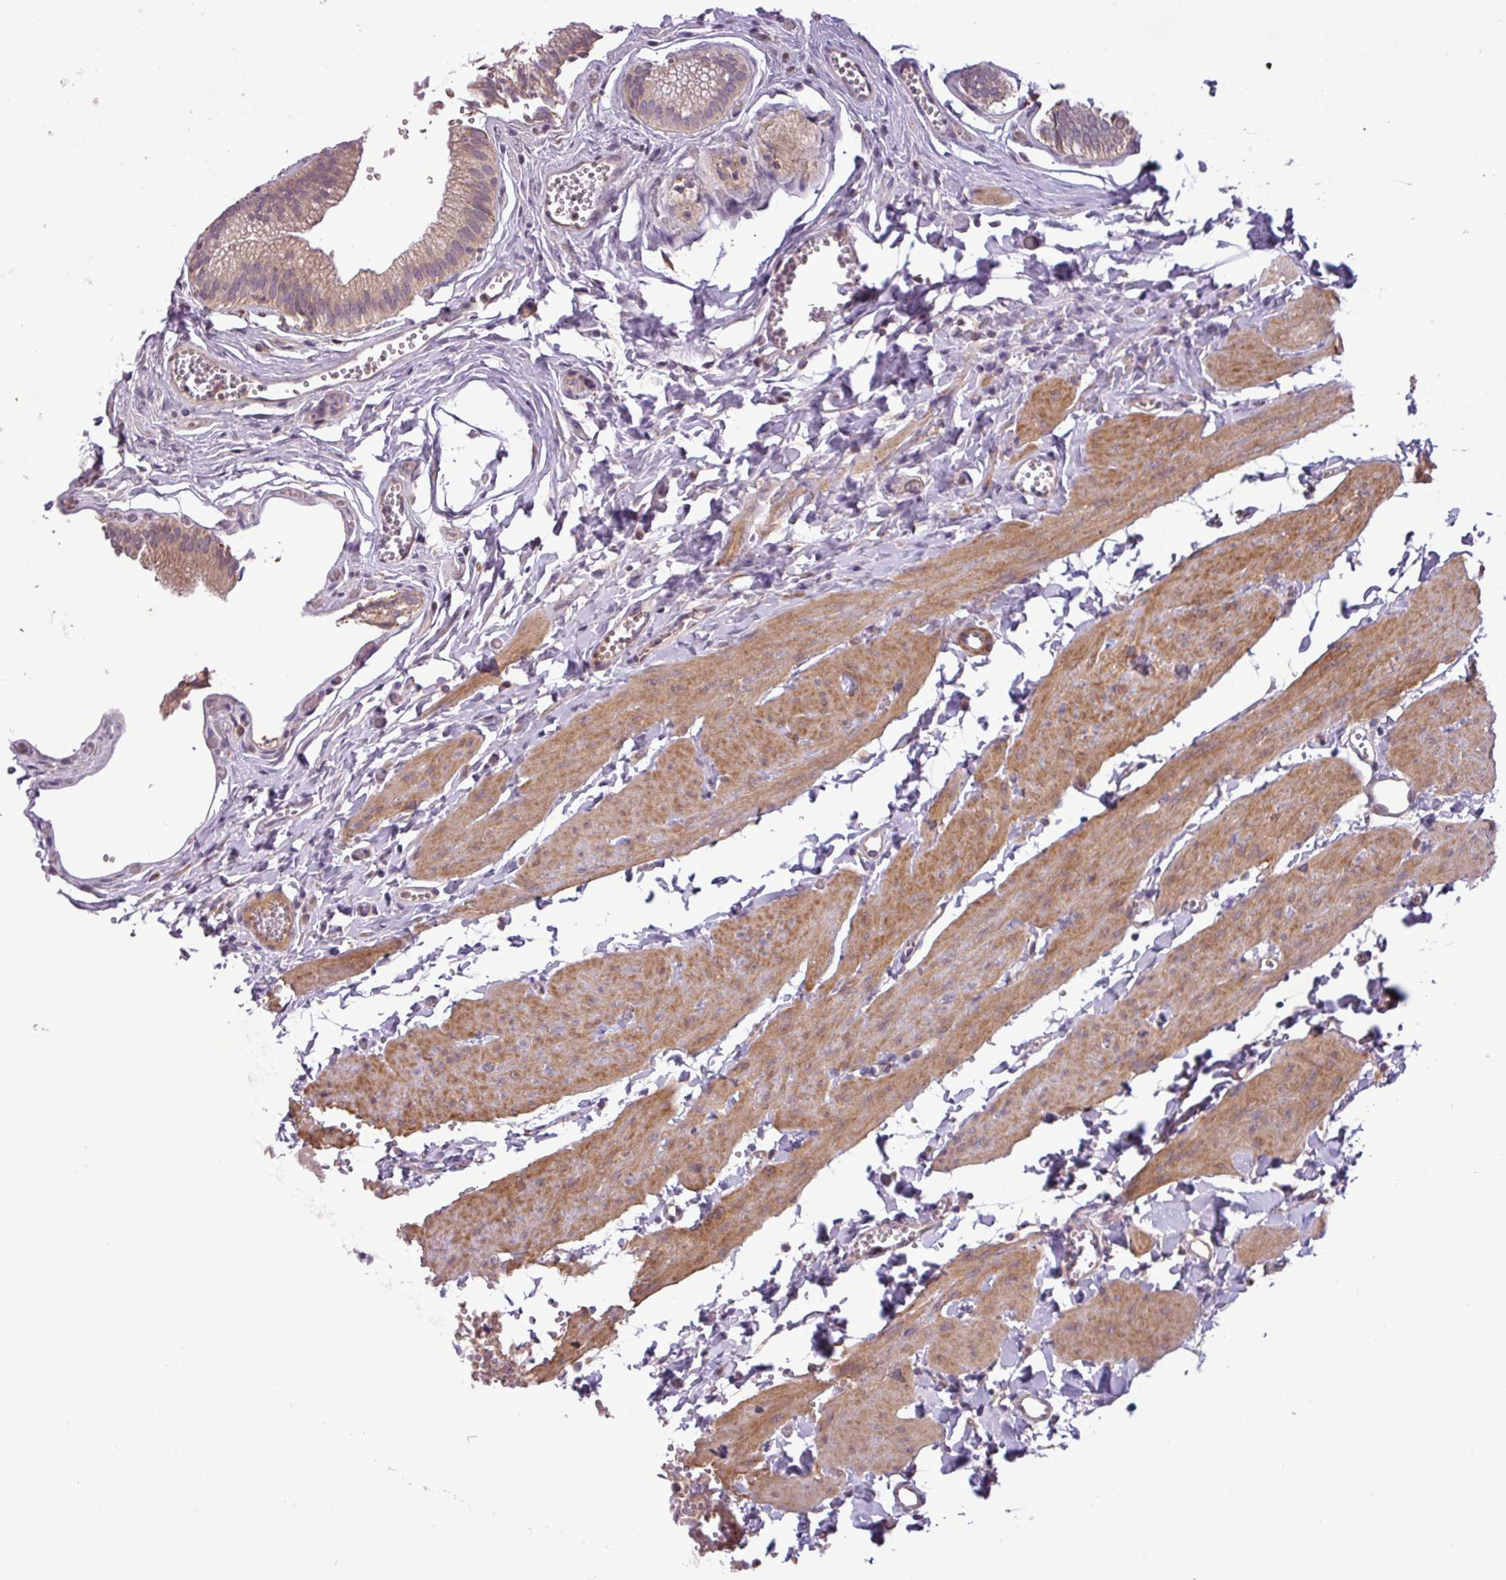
{"staining": {"intensity": "weak", "quantity": ">75%", "location": "cytoplasmic/membranous"}, "tissue": "gallbladder", "cell_type": "Glandular cells", "image_type": "normal", "snomed": [{"axis": "morphology", "description": "Normal tissue, NOS"}, {"axis": "topography", "description": "Gallbladder"}, {"axis": "topography", "description": "Peripheral nerve tissue"}], "caption": "Immunohistochemical staining of normal gallbladder displays weak cytoplasmic/membranous protein staining in approximately >75% of glandular cells.", "gene": "ZNF35", "patient": {"sex": "male", "age": 17}}